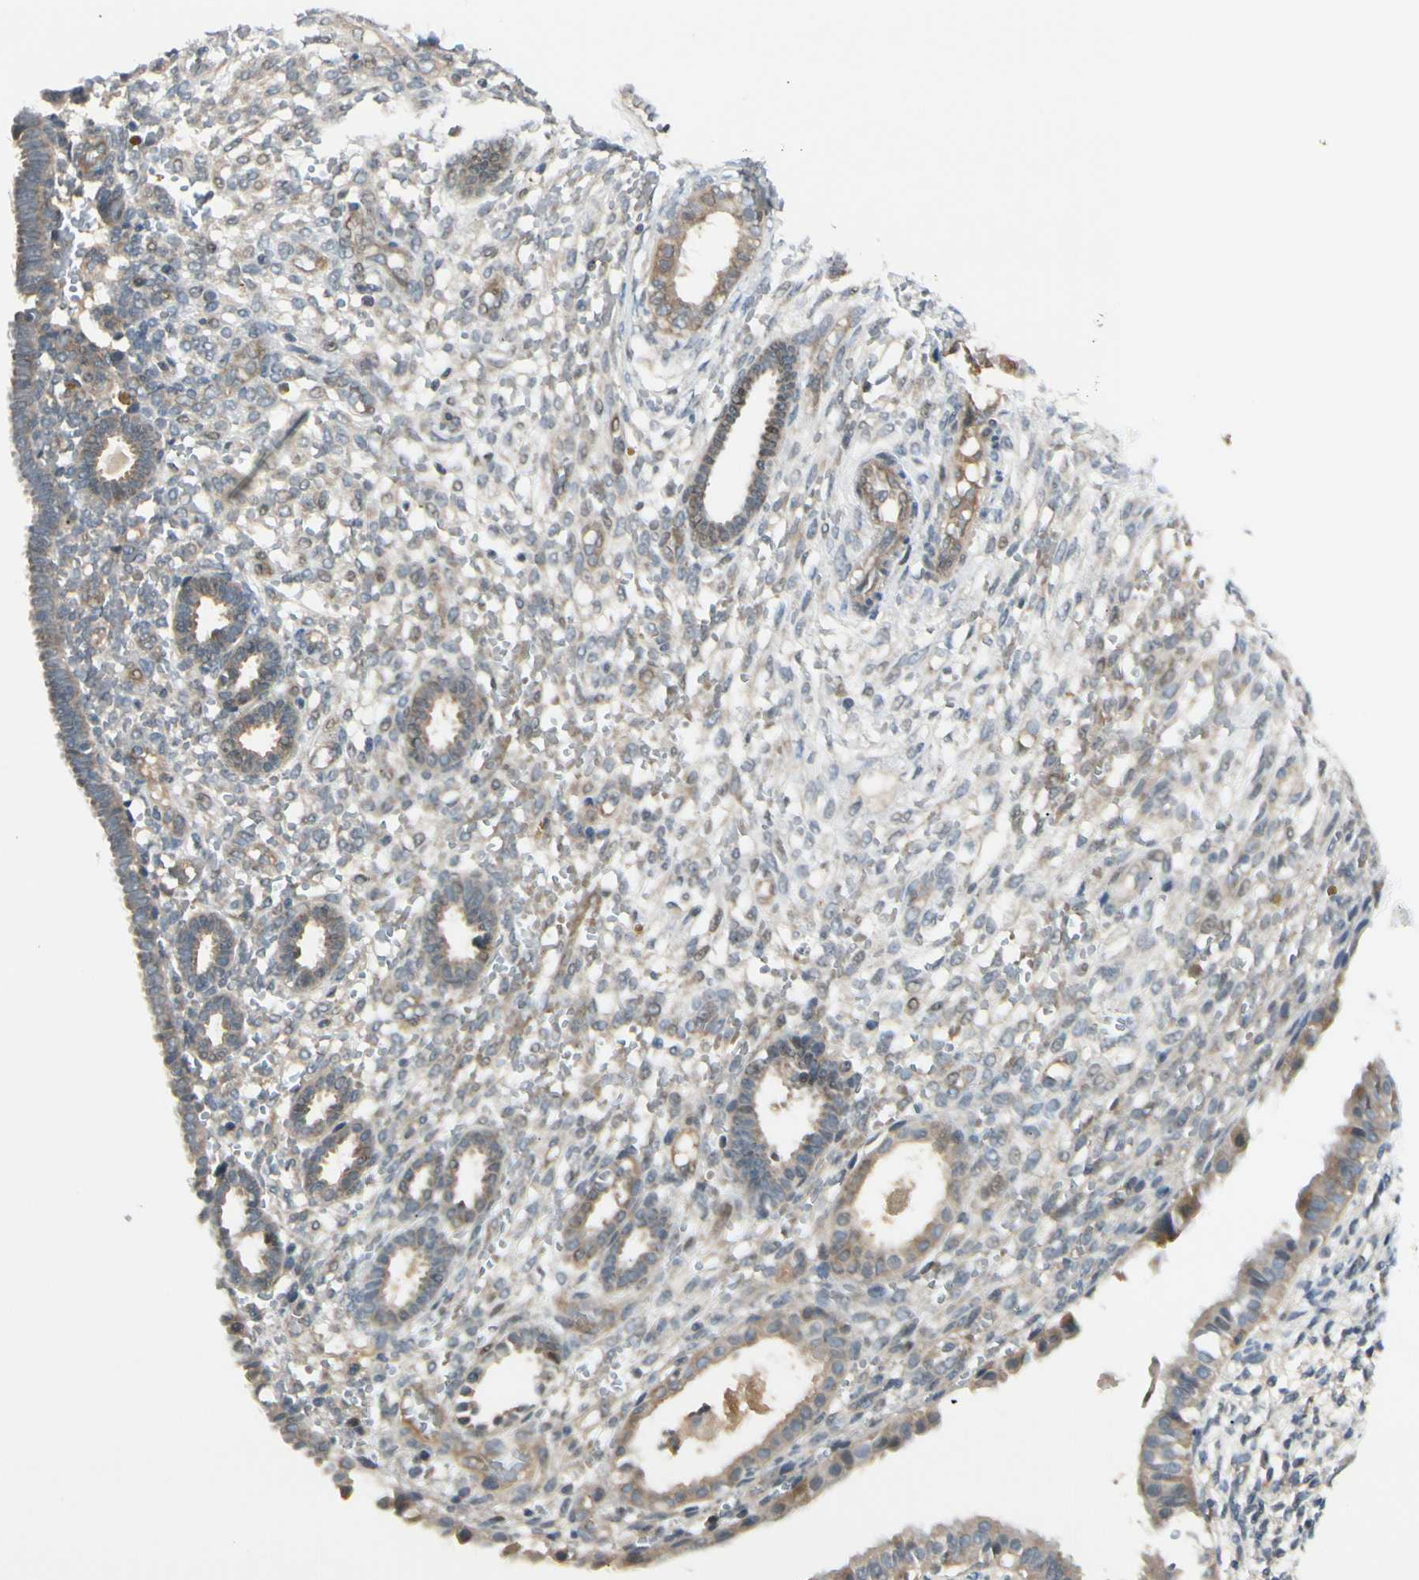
{"staining": {"intensity": "negative", "quantity": "none", "location": "none"}, "tissue": "endometrium", "cell_type": "Cells in endometrial stroma", "image_type": "normal", "snomed": [{"axis": "morphology", "description": "Normal tissue, NOS"}, {"axis": "topography", "description": "Endometrium"}], "caption": "A high-resolution micrograph shows IHC staining of unremarkable endometrium, which reveals no significant expression in cells in endometrial stroma.", "gene": "FGF10", "patient": {"sex": "female", "age": 61}}